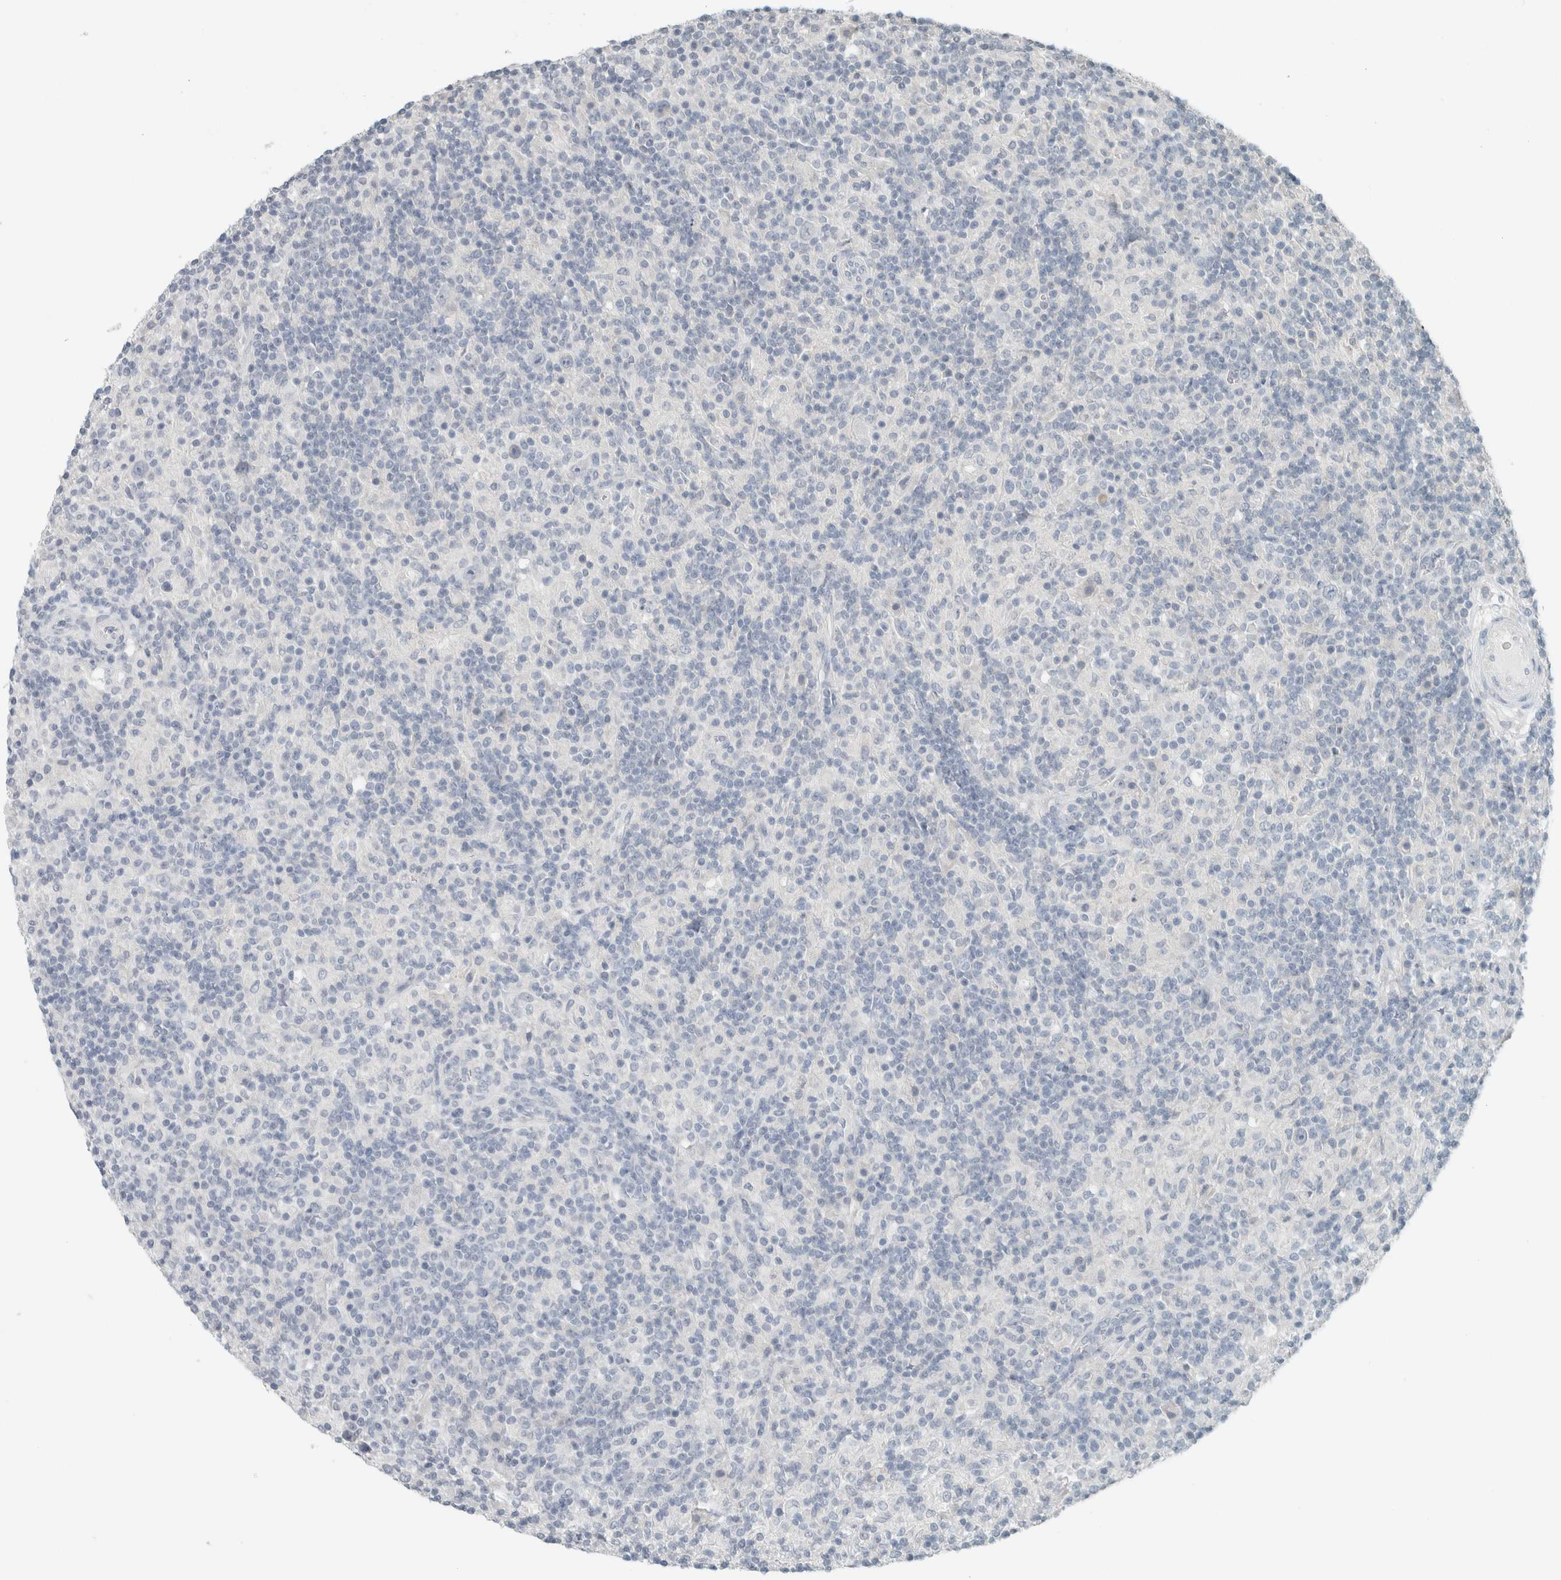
{"staining": {"intensity": "negative", "quantity": "none", "location": "none"}, "tissue": "lymphoma", "cell_type": "Tumor cells", "image_type": "cancer", "snomed": [{"axis": "morphology", "description": "Hodgkin's disease, NOS"}, {"axis": "topography", "description": "Lymph node"}], "caption": "Tumor cells are negative for brown protein staining in Hodgkin's disease.", "gene": "TRIT1", "patient": {"sex": "male", "age": 70}}